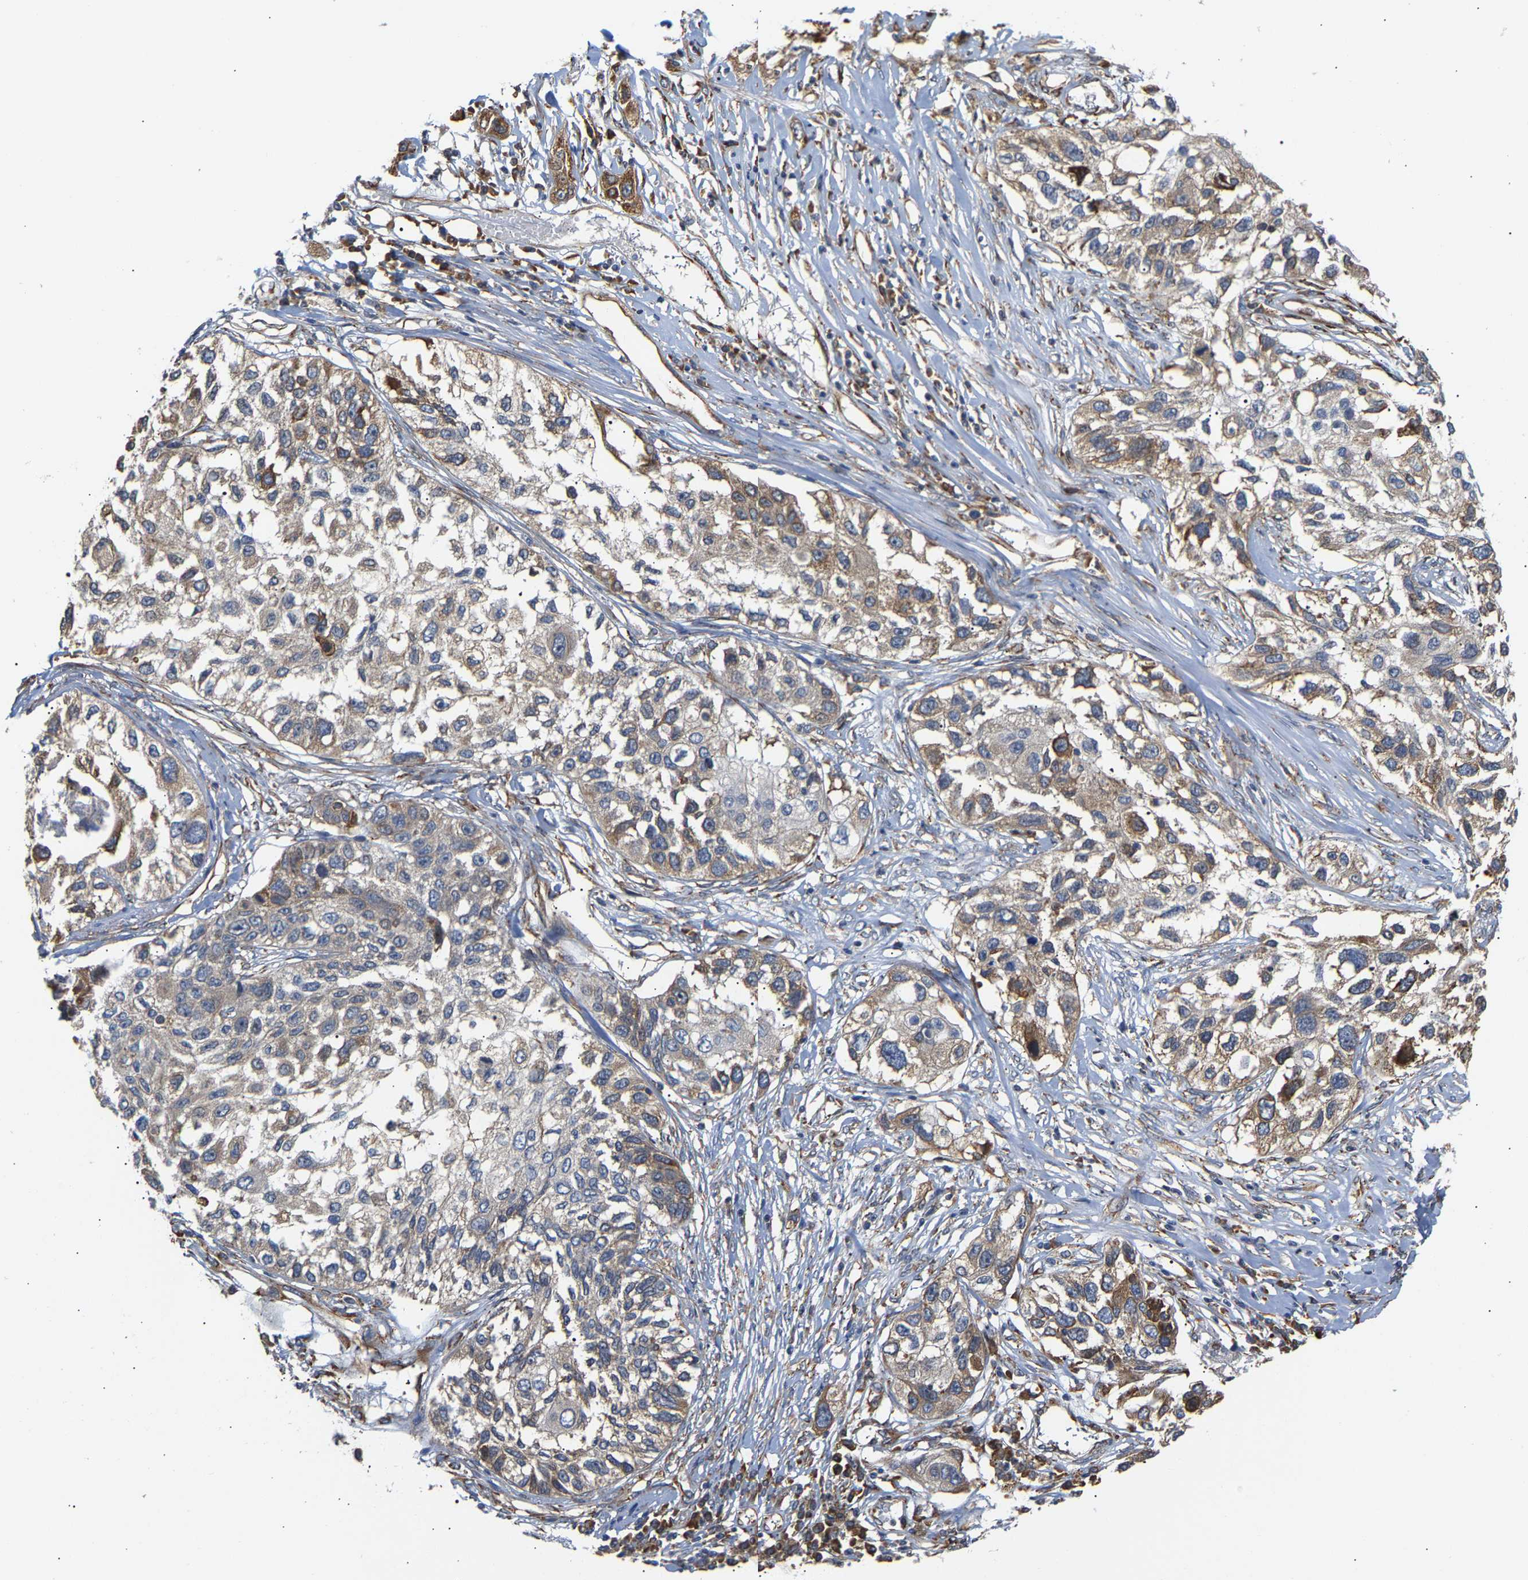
{"staining": {"intensity": "weak", "quantity": ">75%", "location": "cytoplasmic/membranous"}, "tissue": "lung cancer", "cell_type": "Tumor cells", "image_type": "cancer", "snomed": [{"axis": "morphology", "description": "Squamous cell carcinoma, NOS"}, {"axis": "topography", "description": "Lung"}], "caption": "Immunohistochemical staining of lung cancer (squamous cell carcinoma) shows weak cytoplasmic/membranous protein expression in about >75% of tumor cells. Nuclei are stained in blue.", "gene": "ARAP1", "patient": {"sex": "male", "age": 71}}